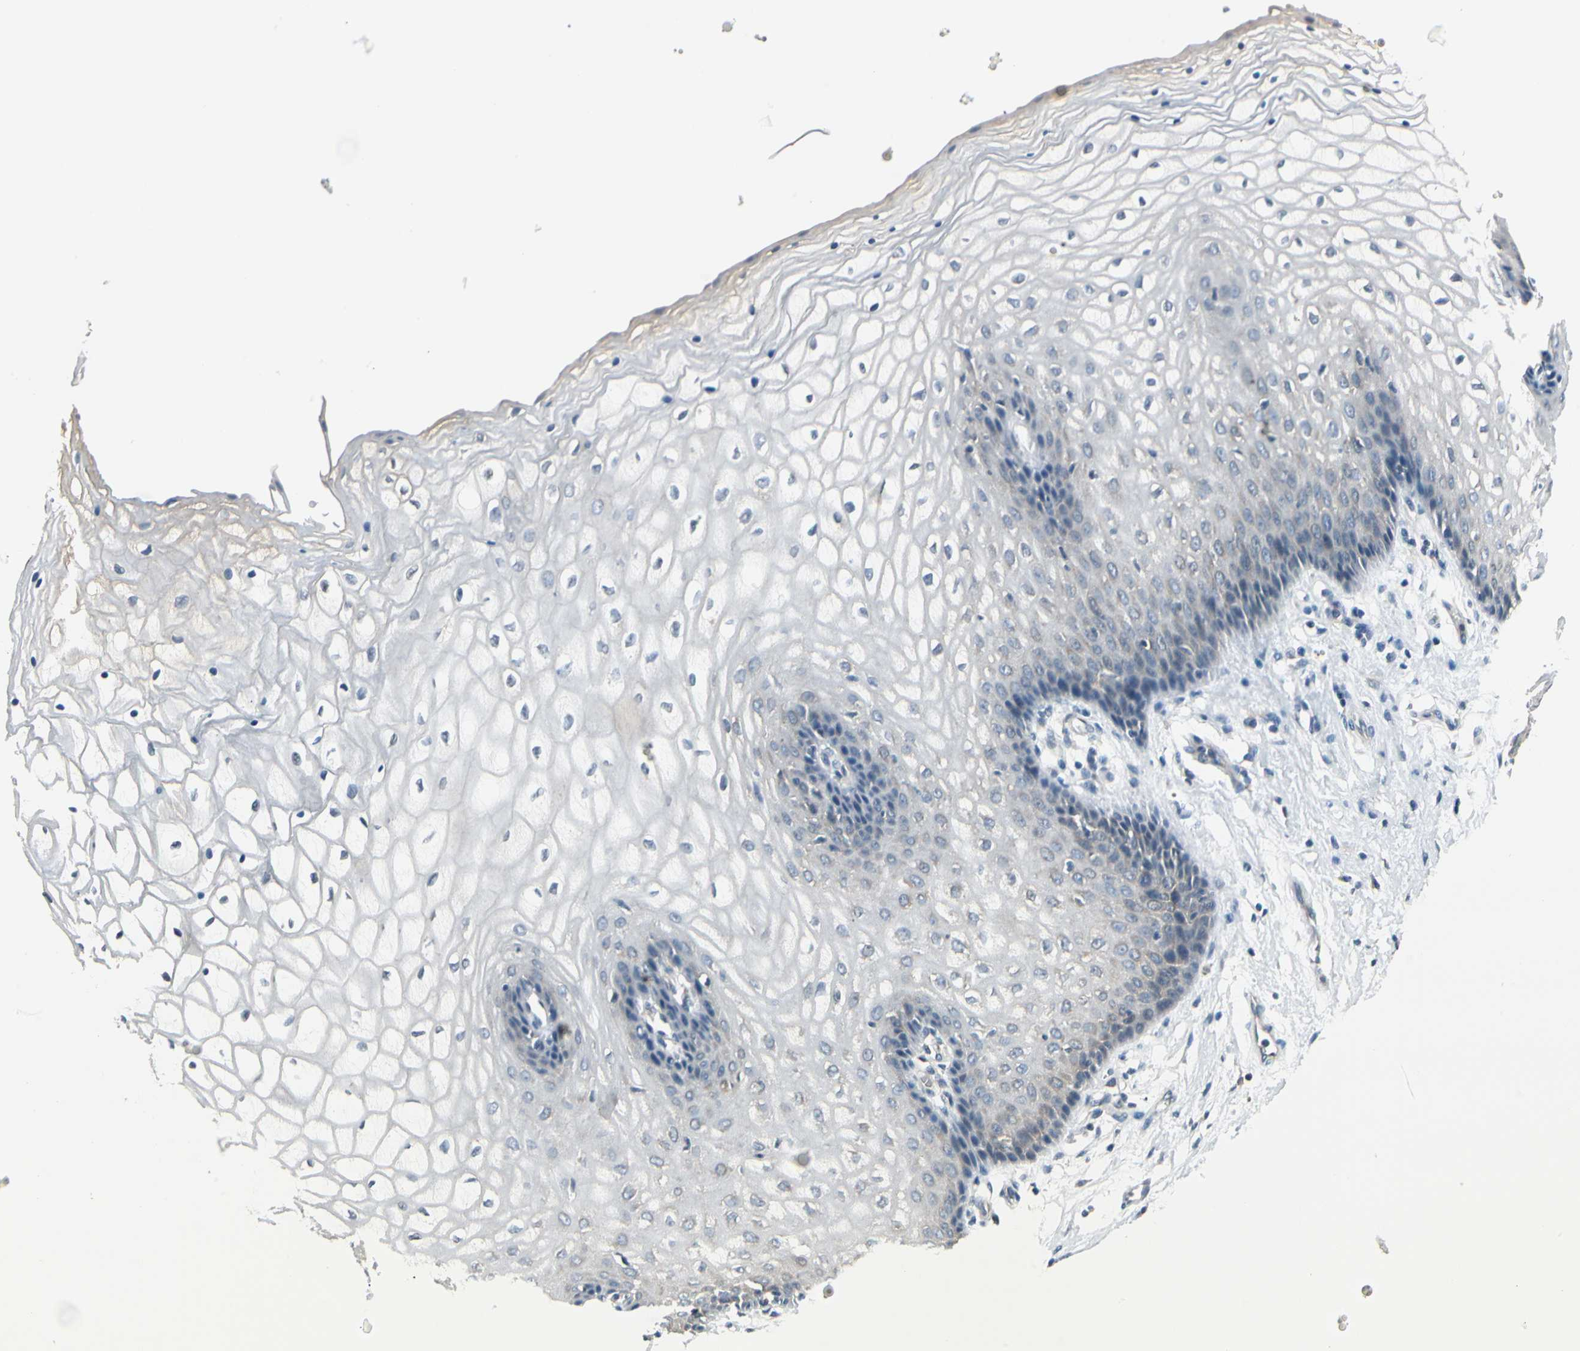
{"staining": {"intensity": "weak", "quantity": "<25%", "location": "cytoplasmic/membranous"}, "tissue": "vagina", "cell_type": "Squamous epithelial cells", "image_type": "normal", "snomed": [{"axis": "morphology", "description": "Normal tissue, NOS"}, {"axis": "topography", "description": "Vagina"}], "caption": "Squamous epithelial cells show no significant positivity in benign vagina.", "gene": "BNIP1", "patient": {"sex": "female", "age": 34}}